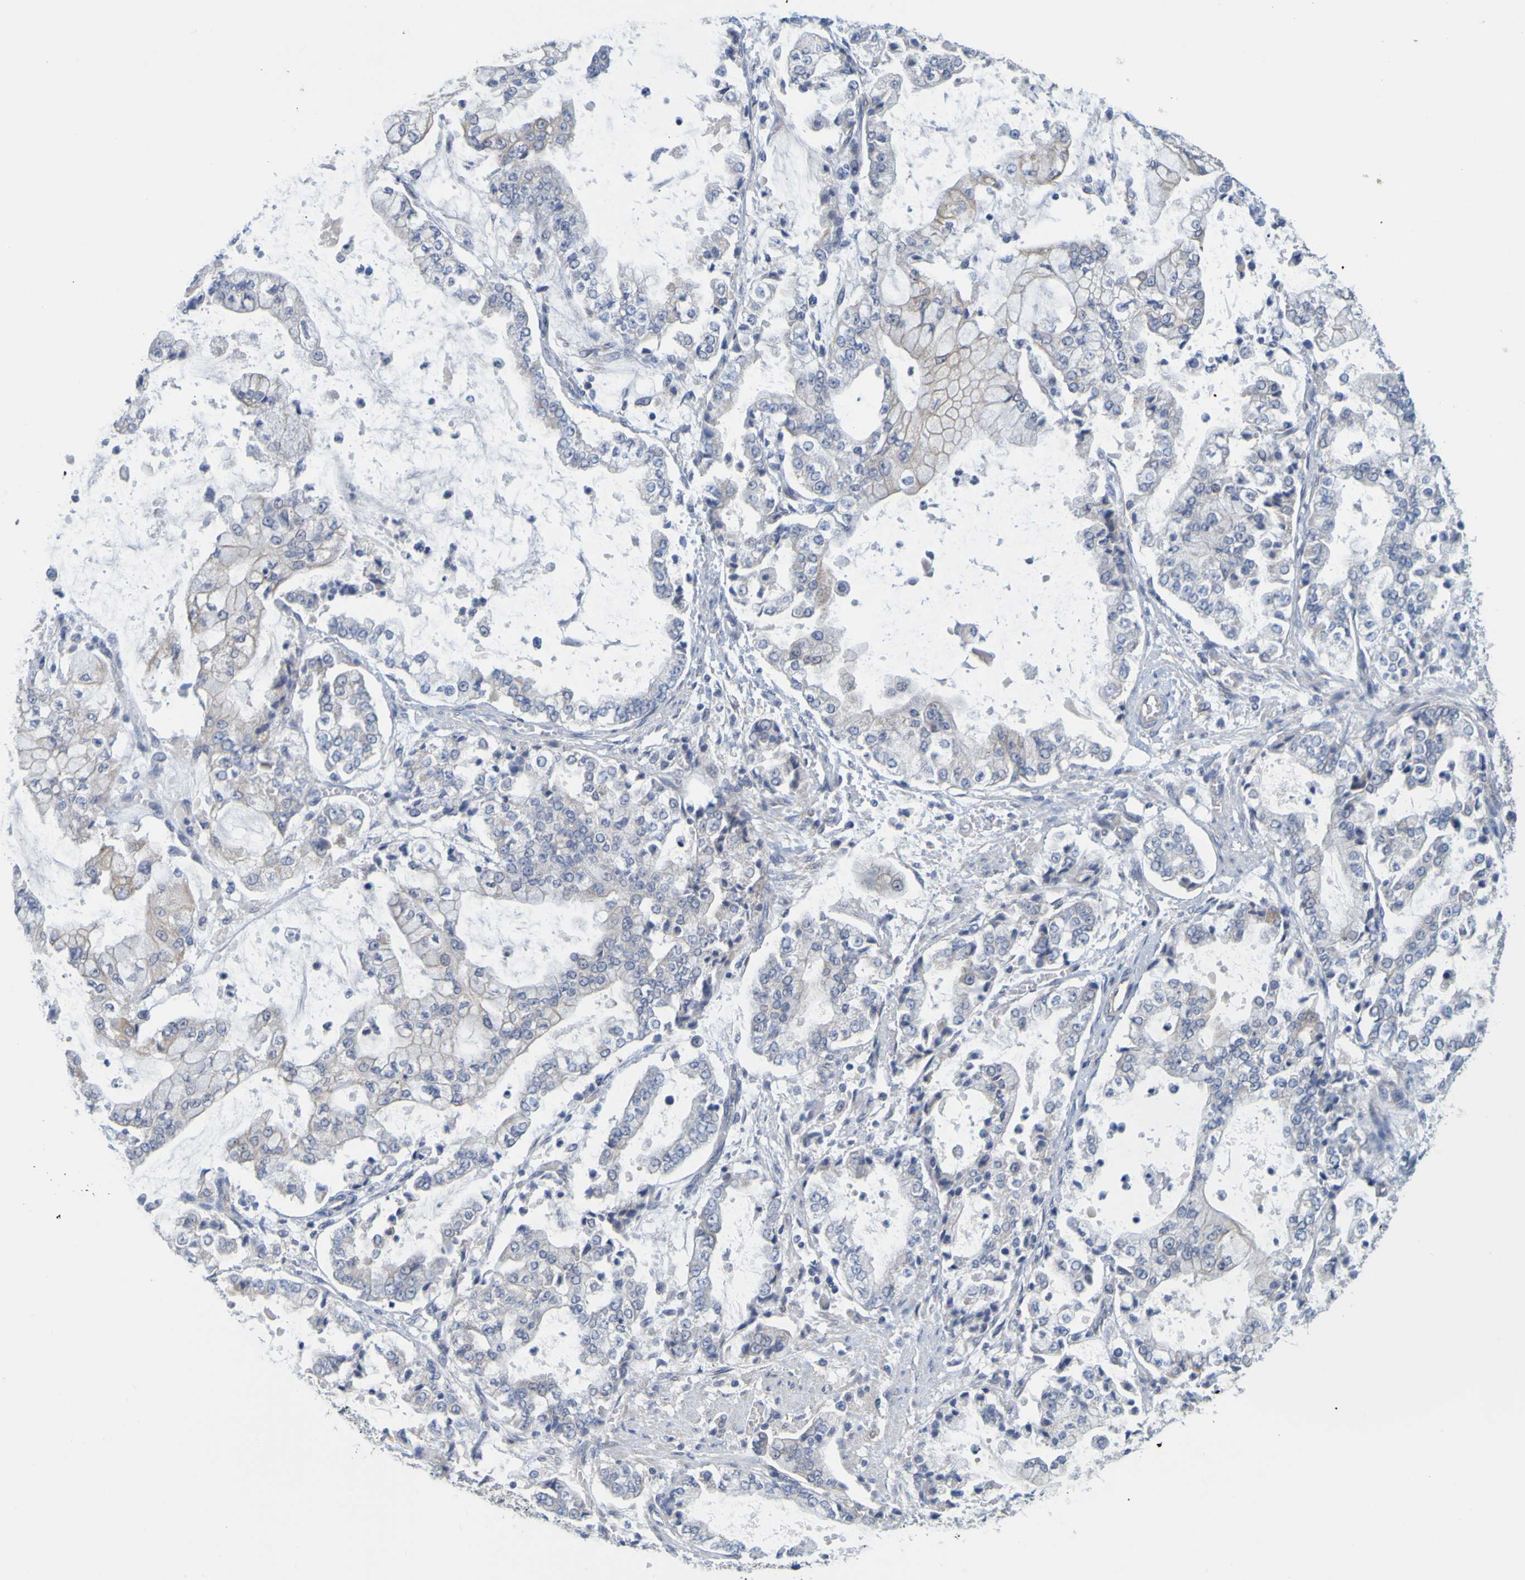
{"staining": {"intensity": "negative", "quantity": "none", "location": "none"}, "tissue": "stomach cancer", "cell_type": "Tumor cells", "image_type": "cancer", "snomed": [{"axis": "morphology", "description": "Adenocarcinoma, NOS"}, {"axis": "topography", "description": "Stomach"}], "caption": "Immunohistochemical staining of stomach cancer (adenocarcinoma) displays no significant expression in tumor cells.", "gene": "ENDOU", "patient": {"sex": "male", "age": 76}}